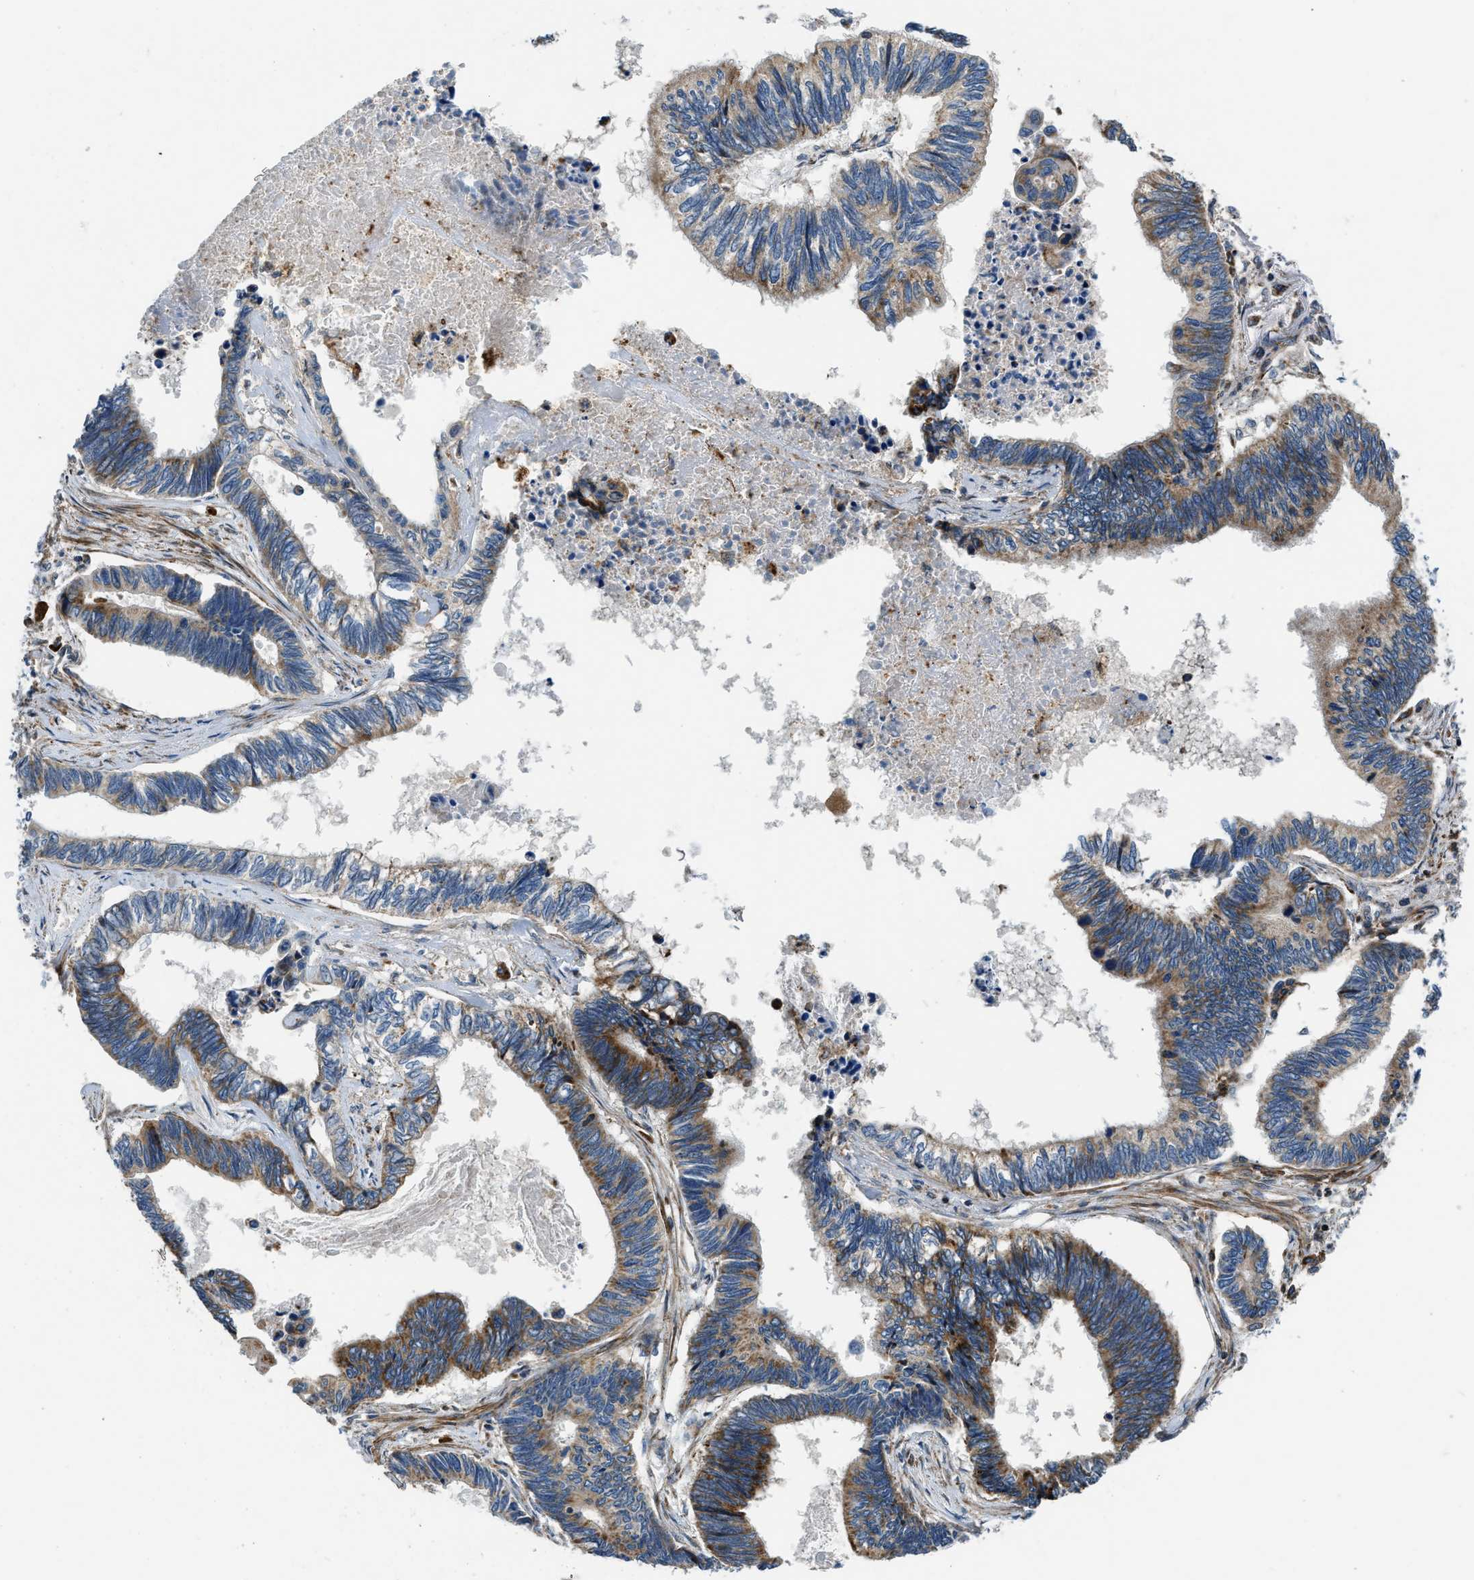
{"staining": {"intensity": "moderate", "quantity": ">75%", "location": "cytoplasmic/membranous"}, "tissue": "pancreatic cancer", "cell_type": "Tumor cells", "image_type": "cancer", "snomed": [{"axis": "morphology", "description": "Adenocarcinoma, NOS"}, {"axis": "topography", "description": "Pancreas"}], "caption": "Adenocarcinoma (pancreatic) was stained to show a protein in brown. There is medium levels of moderate cytoplasmic/membranous staining in approximately >75% of tumor cells. The protein of interest is stained brown, and the nuclei are stained in blue (DAB IHC with brightfield microscopy, high magnification).", "gene": "GSDME", "patient": {"sex": "female", "age": 70}}